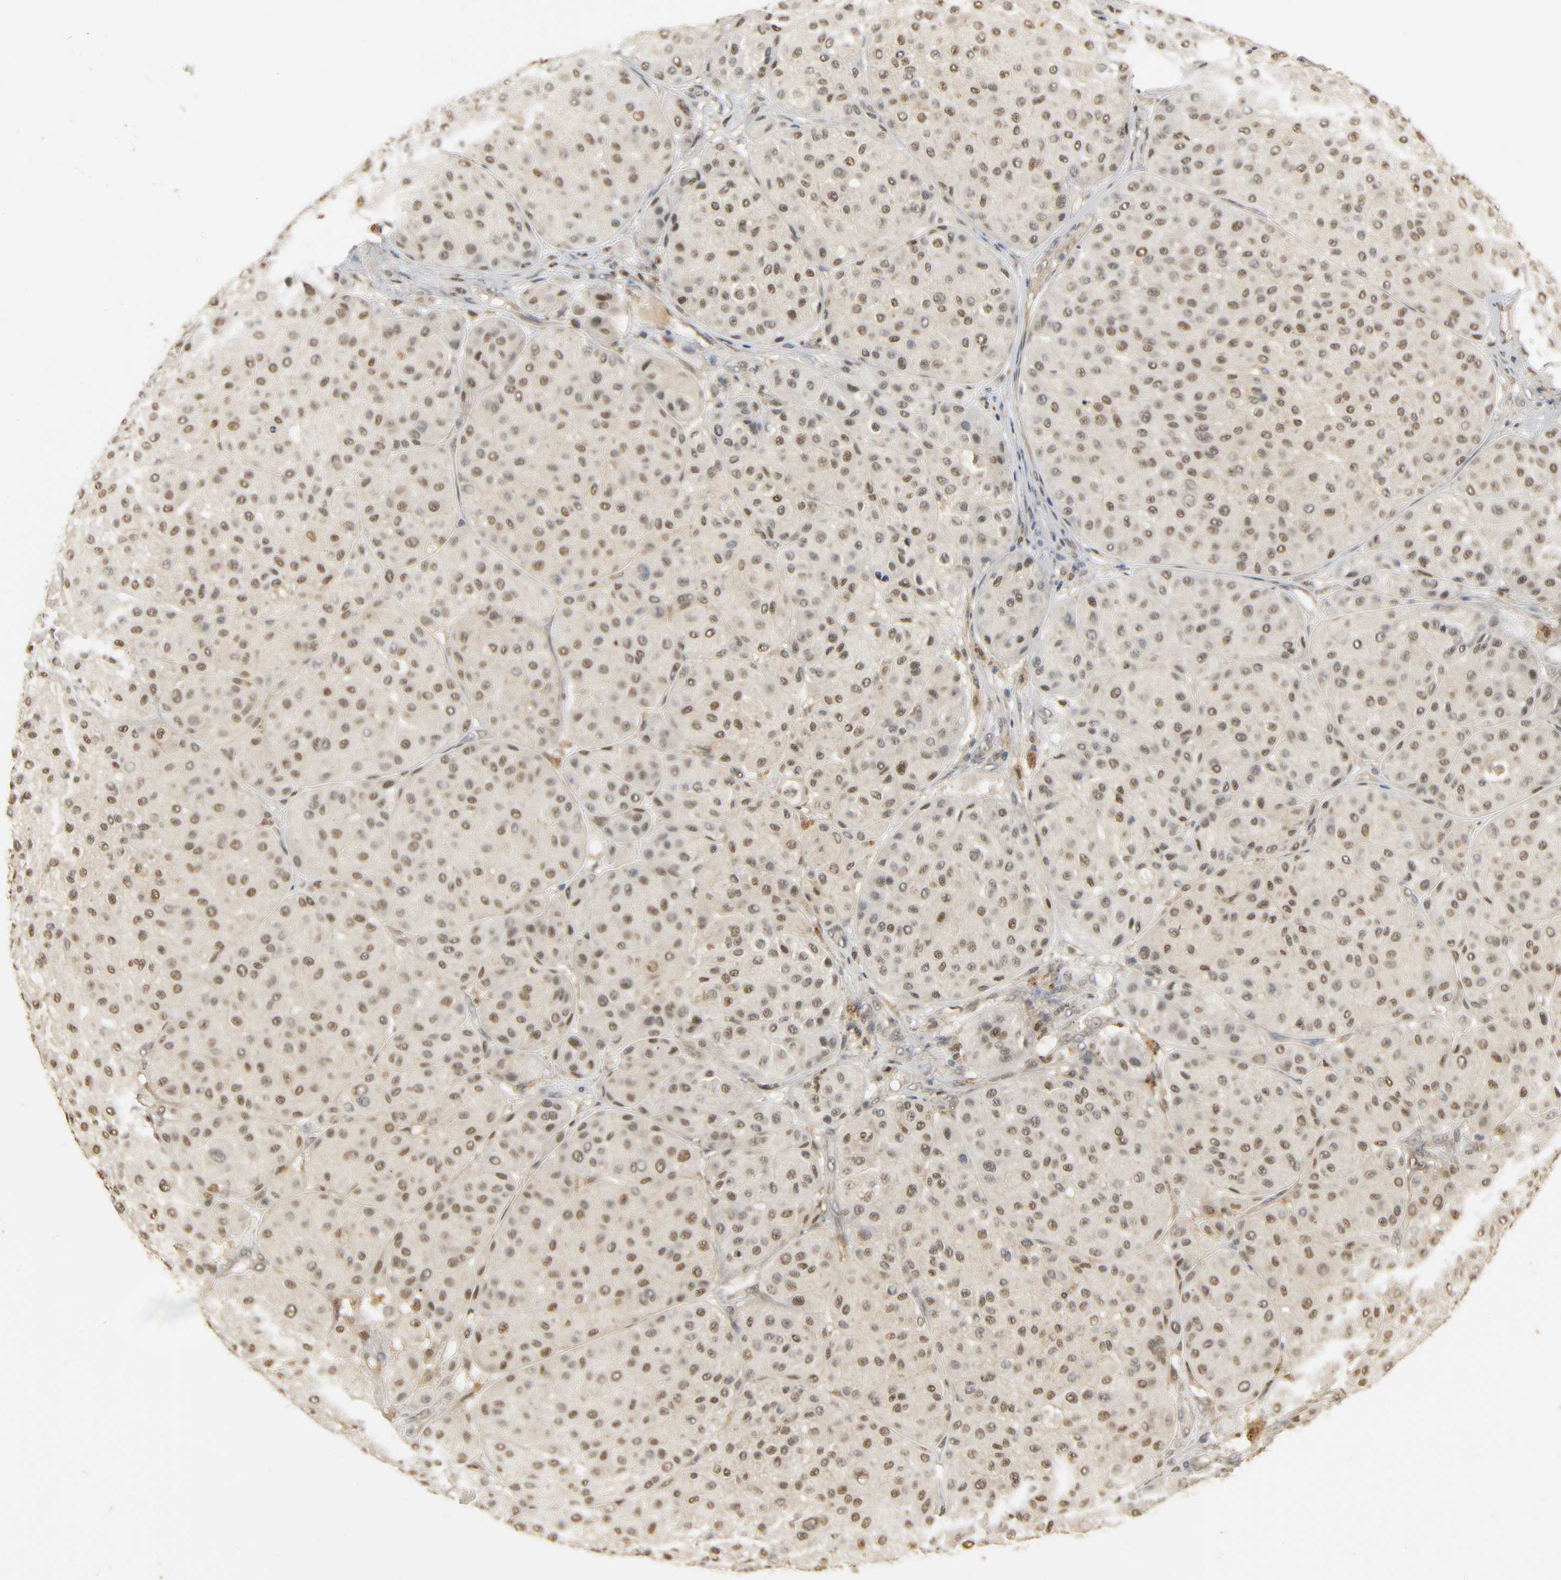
{"staining": {"intensity": "moderate", "quantity": "25%-75%", "location": "nuclear"}, "tissue": "melanoma", "cell_type": "Tumor cells", "image_type": "cancer", "snomed": [{"axis": "morphology", "description": "Normal tissue, NOS"}, {"axis": "morphology", "description": "Malignant melanoma, Metastatic site"}, {"axis": "topography", "description": "Skin"}], "caption": "Immunohistochemical staining of melanoma reveals medium levels of moderate nuclear positivity in about 25%-75% of tumor cells. (Brightfield microscopy of DAB IHC at high magnification).", "gene": "ZFPM2", "patient": {"sex": "male", "age": 41}}